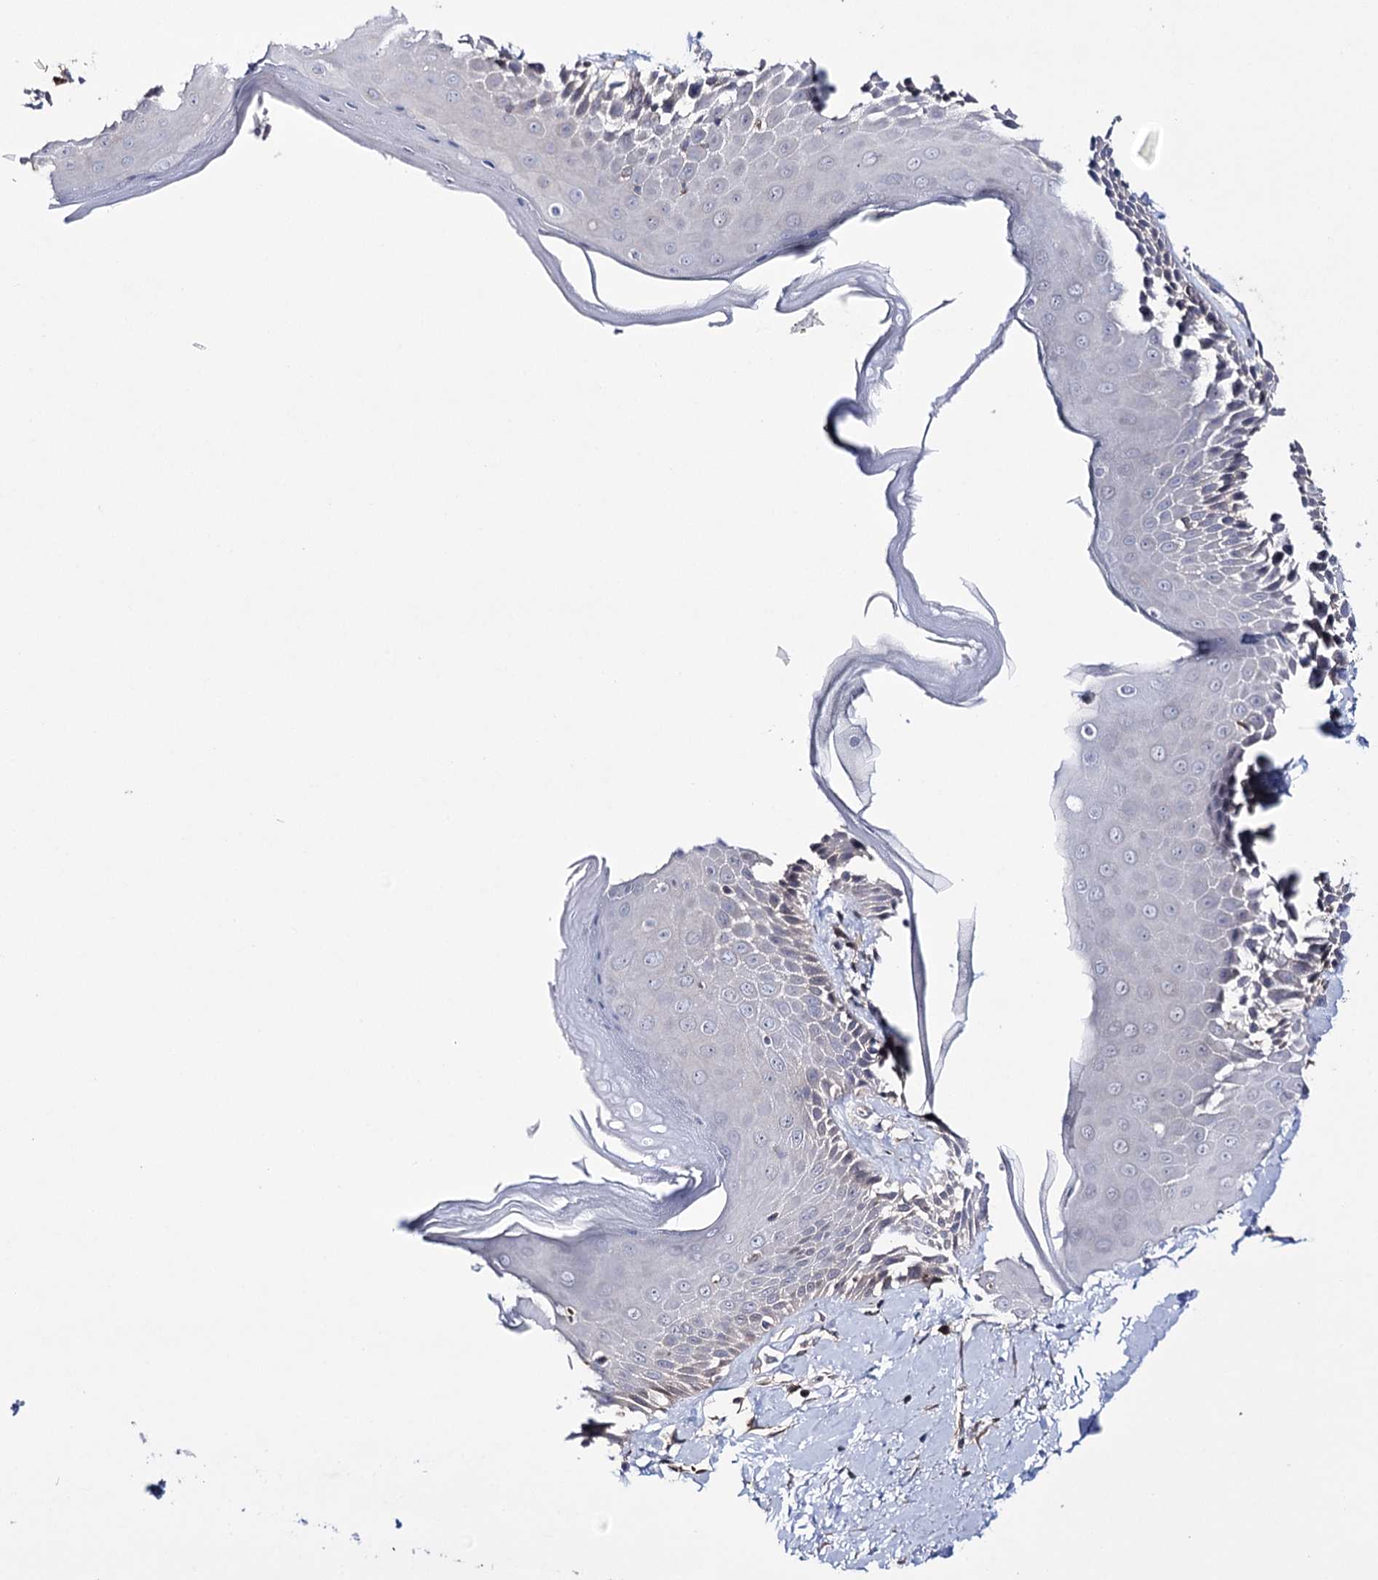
{"staining": {"intensity": "moderate", "quantity": "25%-75%", "location": "cytoplasmic/membranous"}, "tissue": "skin", "cell_type": "Epidermal cells", "image_type": "normal", "snomed": [{"axis": "morphology", "description": "Normal tissue, NOS"}, {"axis": "topography", "description": "Anal"}], "caption": "Skin stained with IHC reveals moderate cytoplasmic/membranous expression in approximately 25%-75% of epidermal cells. Using DAB (3,3'-diaminobenzidine) (brown) and hematoxylin (blue) stains, captured at high magnification using brightfield microscopy.", "gene": "PTER", "patient": {"sex": "male", "age": 69}}